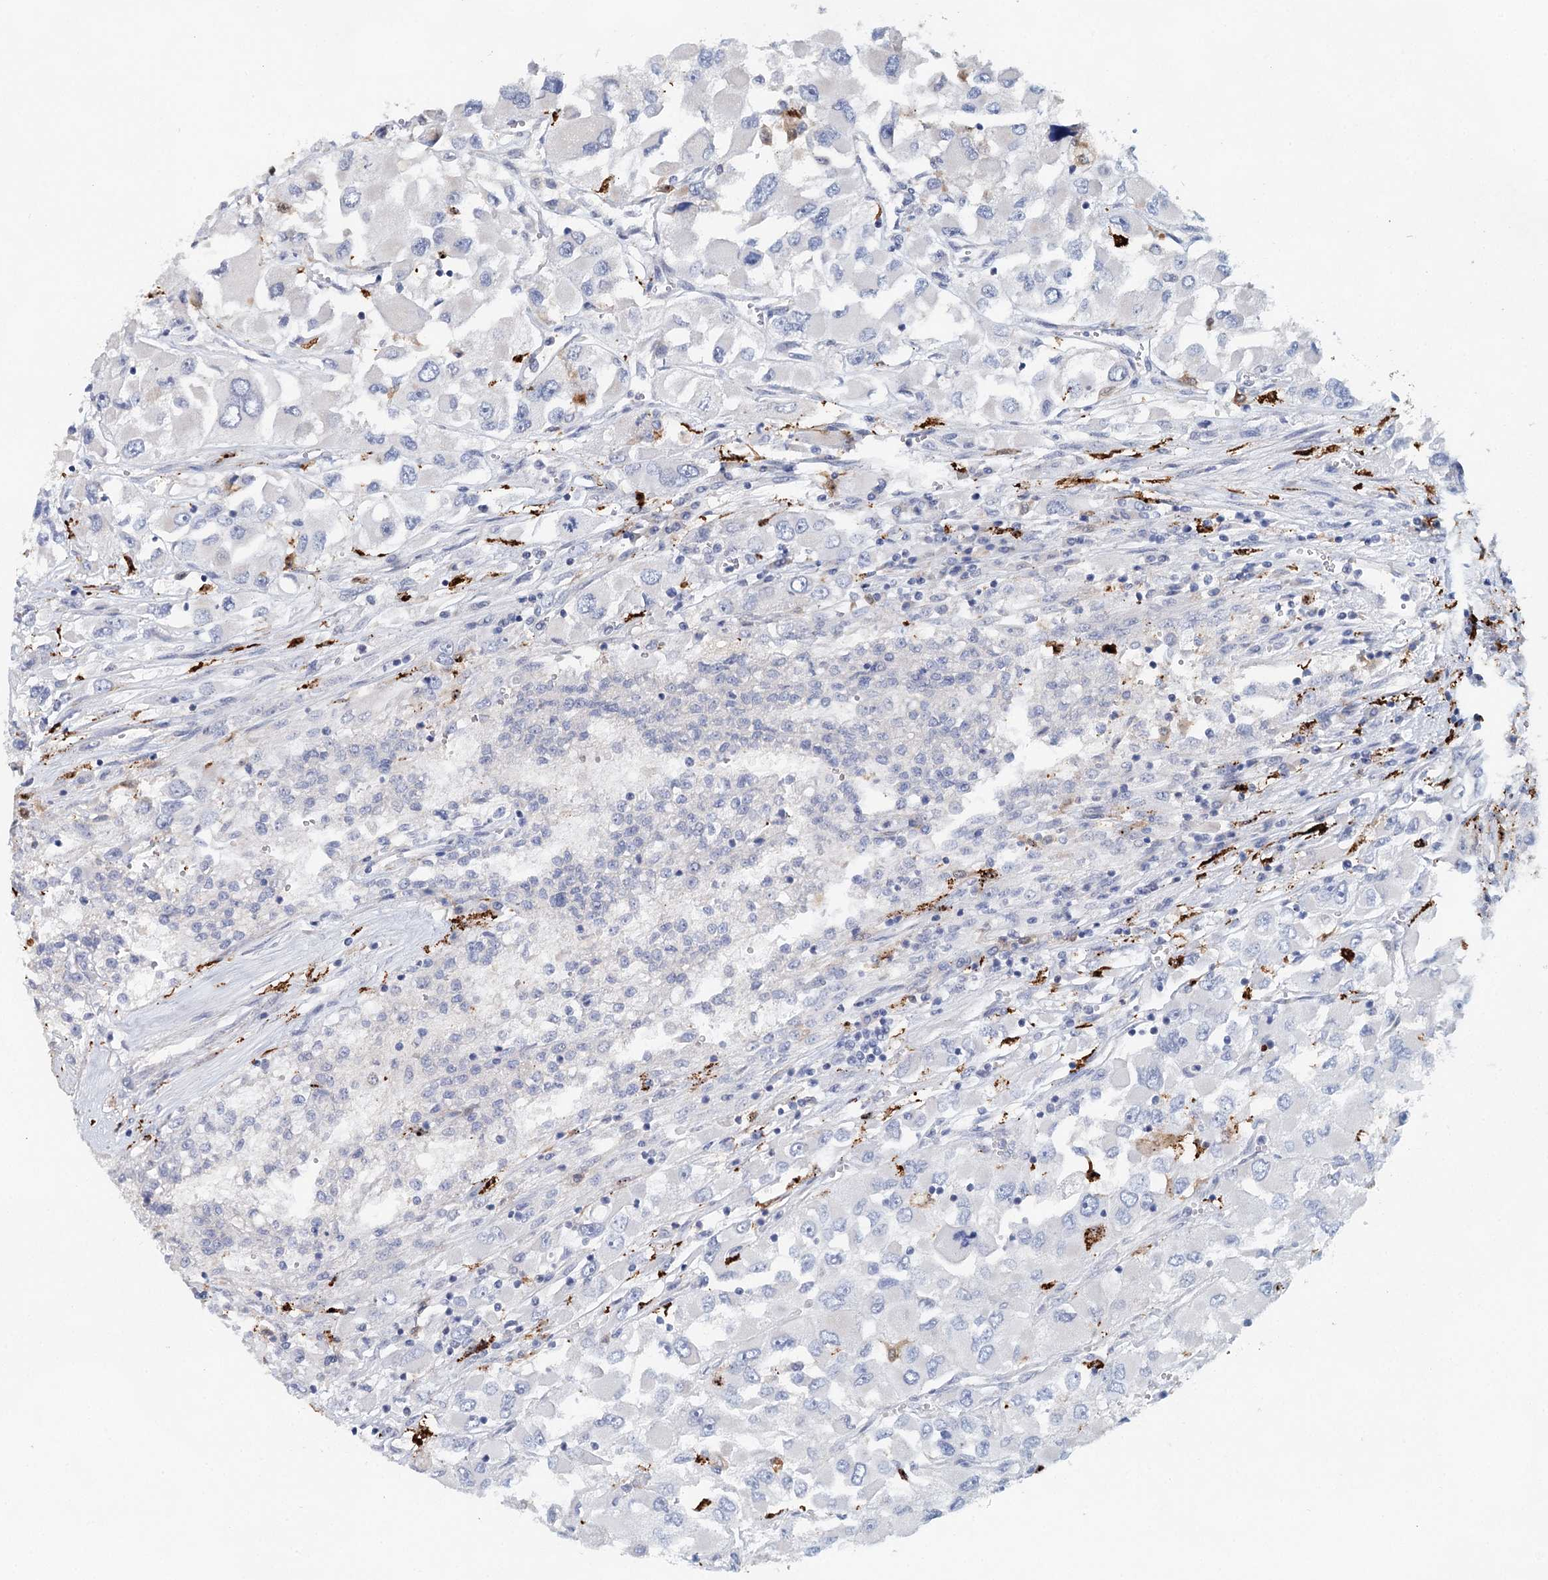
{"staining": {"intensity": "negative", "quantity": "none", "location": "none"}, "tissue": "renal cancer", "cell_type": "Tumor cells", "image_type": "cancer", "snomed": [{"axis": "morphology", "description": "Adenocarcinoma, NOS"}, {"axis": "topography", "description": "Kidney"}], "caption": "Adenocarcinoma (renal) stained for a protein using immunohistochemistry (IHC) demonstrates no expression tumor cells.", "gene": "SLC19A3", "patient": {"sex": "female", "age": 52}}